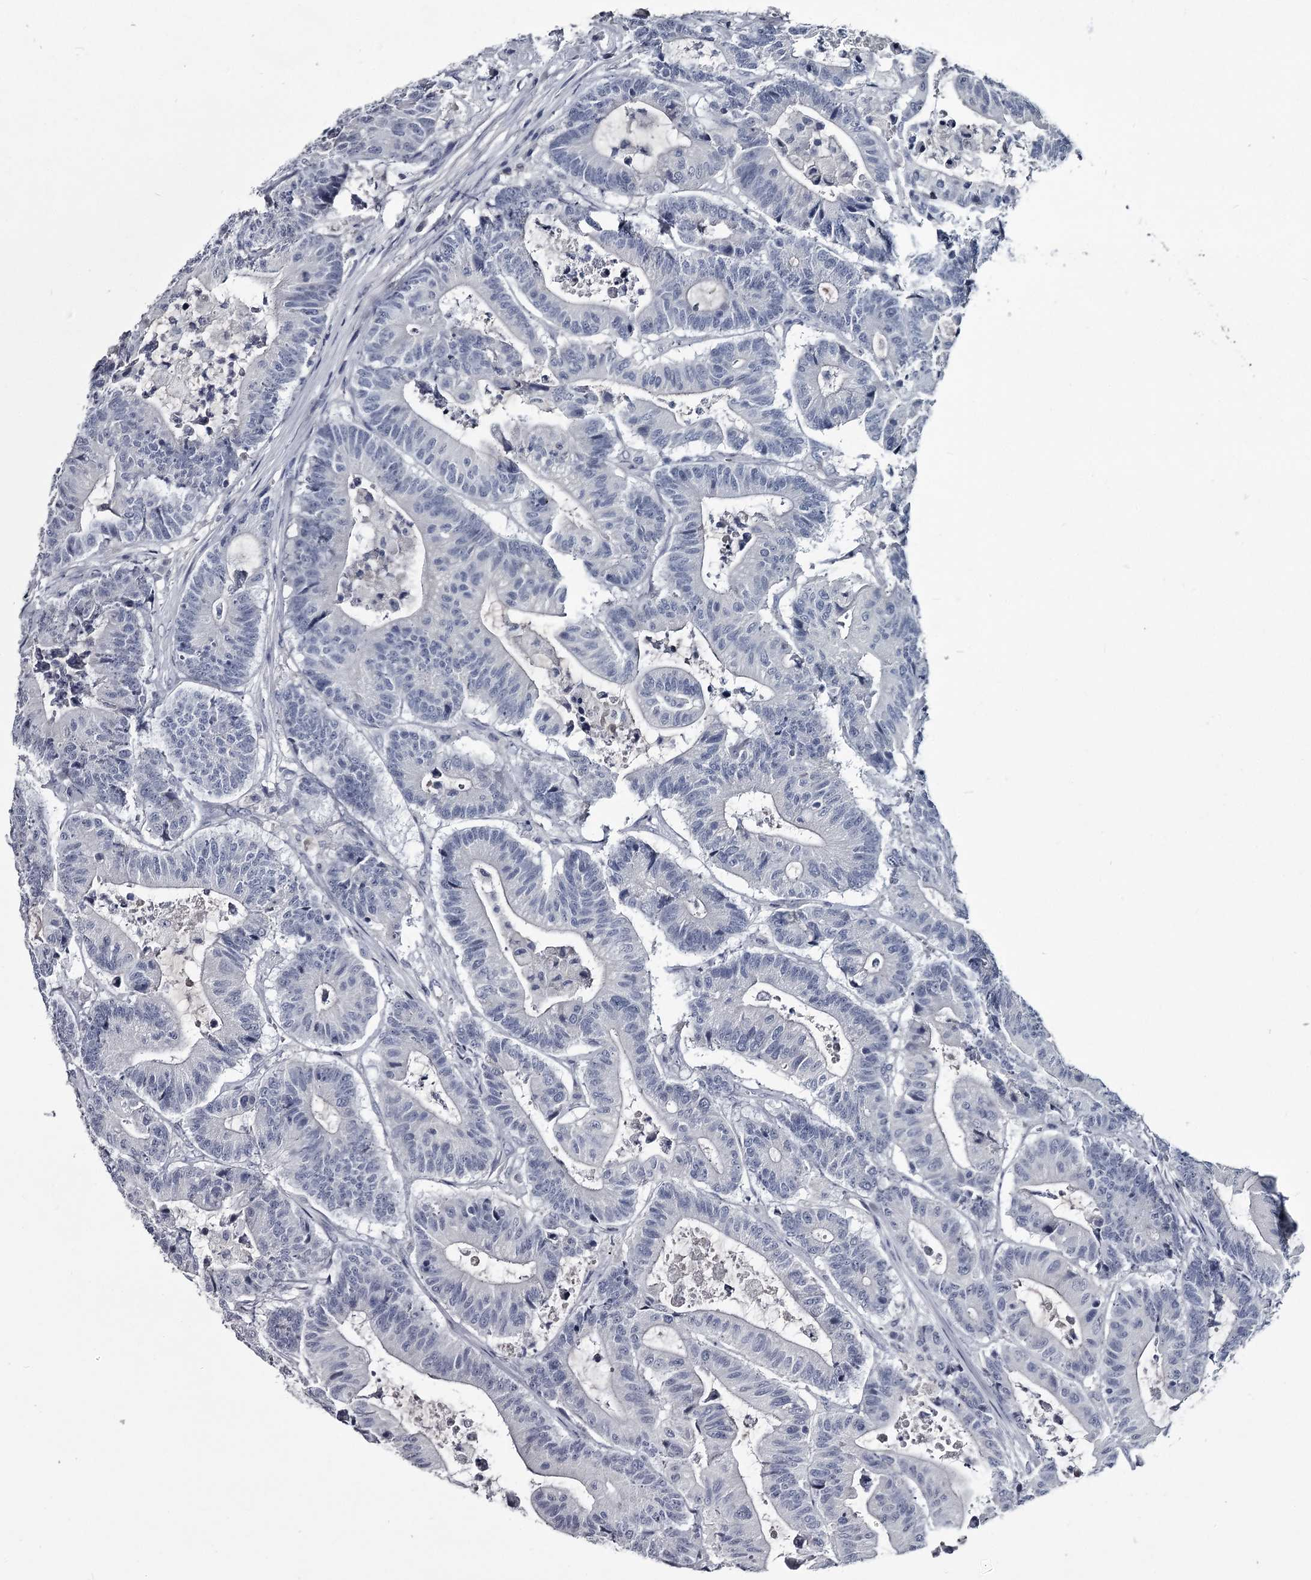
{"staining": {"intensity": "negative", "quantity": "none", "location": "none"}, "tissue": "colorectal cancer", "cell_type": "Tumor cells", "image_type": "cancer", "snomed": [{"axis": "morphology", "description": "Adenocarcinoma, NOS"}, {"axis": "topography", "description": "Colon"}], "caption": "Immunohistochemistry (IHC) of colorectal cancer reveals no positivity in tumor cells.", "gene": "DAO", "patient": {"sex": "female", "age": 84}}